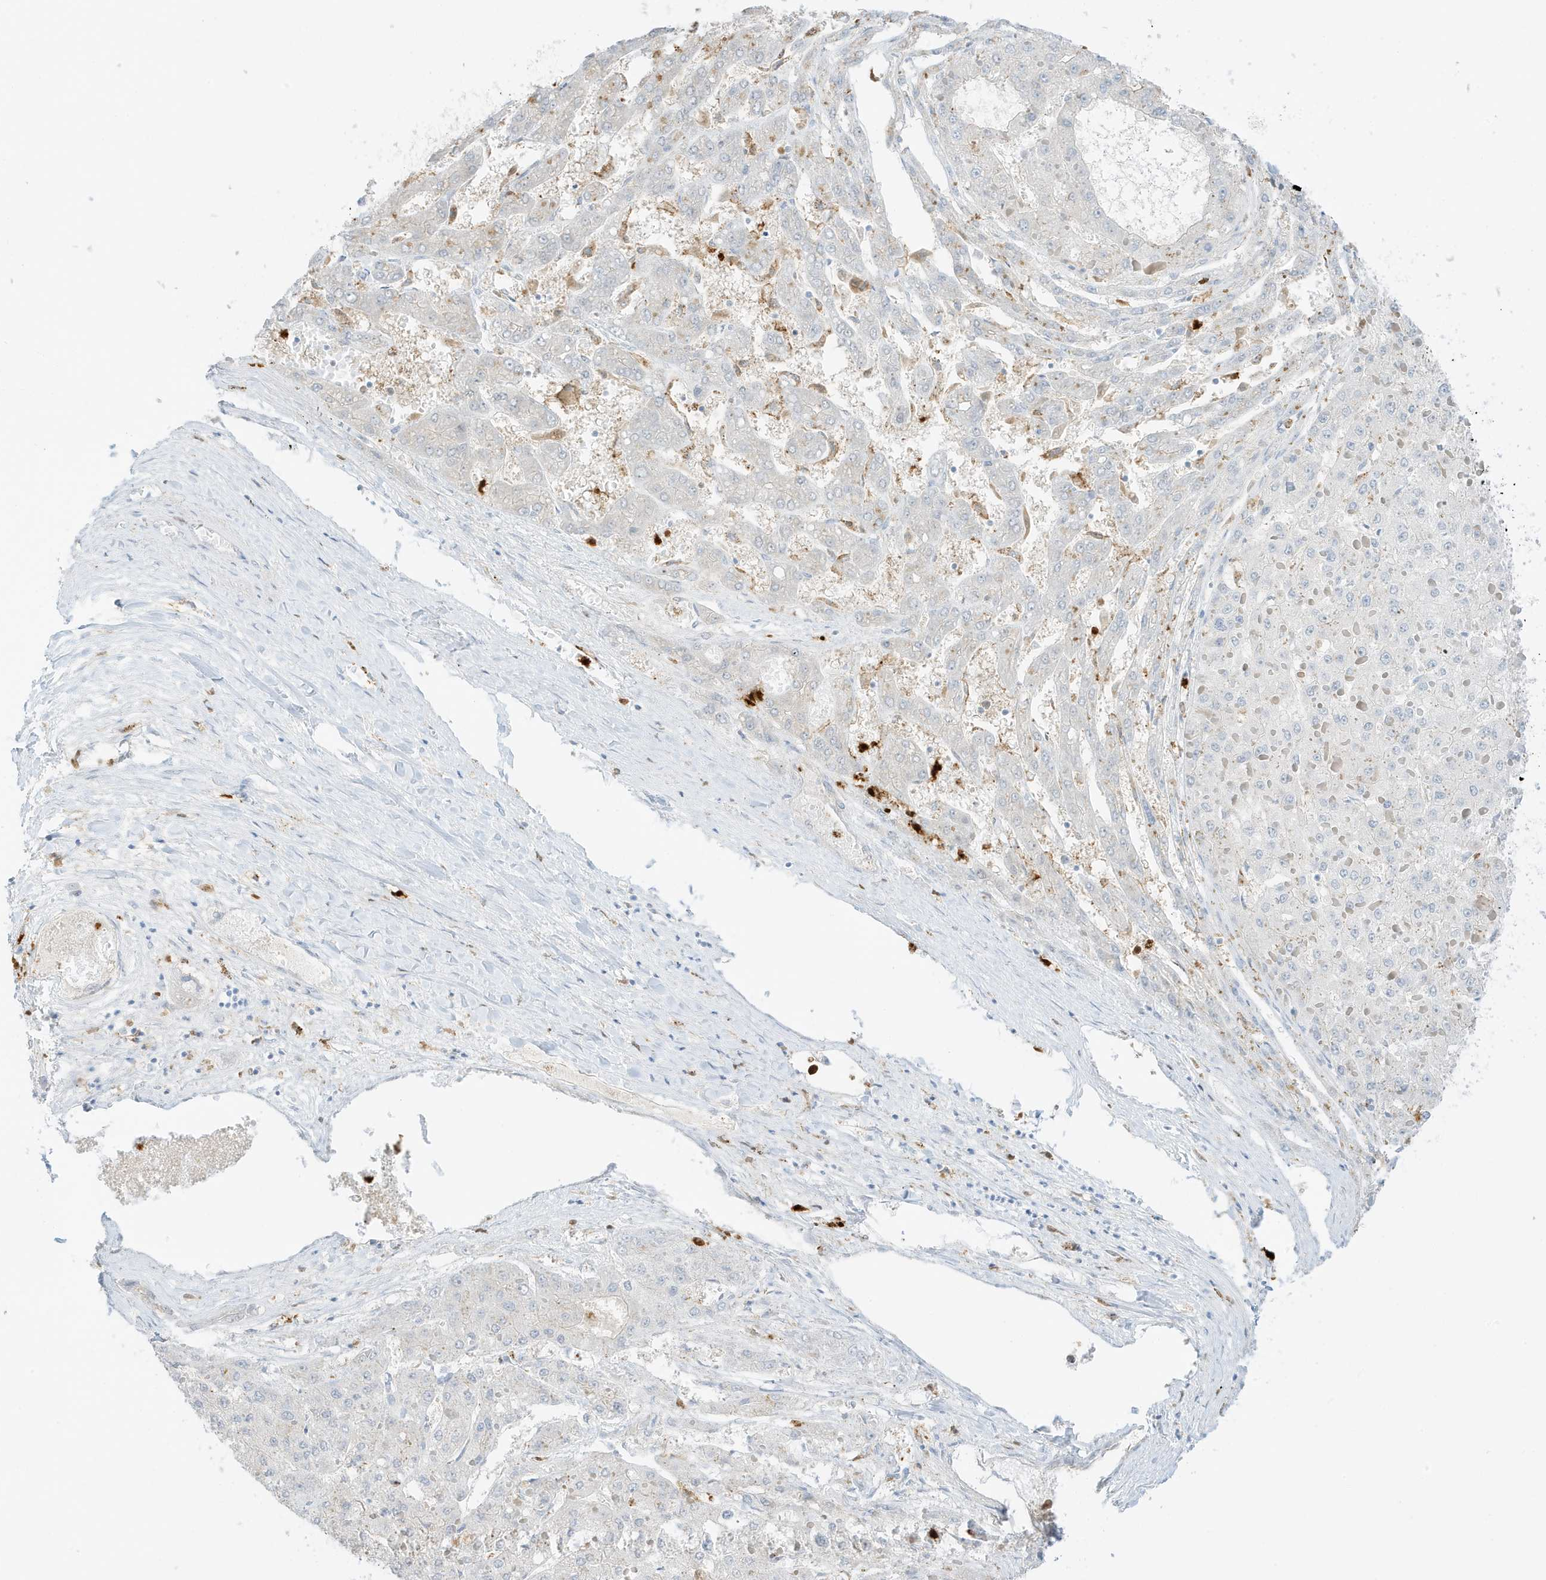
{"staining": {"intensity": "negative", "quantity": "none", "location": "none"}, "tissue": "liver cancer", "cell_type": "Tumor cells", "image_type": "cancer", "snomed": [{"axis": "morphology", "description": "Carcinoma, Hepatocellular, NOS"}, {"axis": "topography", "description": "Liver"}], "caption": "Human hepatocellular carcinoma (liver) stained for a protein using immunohistochemistry (IHC) exhibits no expression in tumor cells.", "gene": "GCA", "patient": {"sex": "female", "age": 73}}